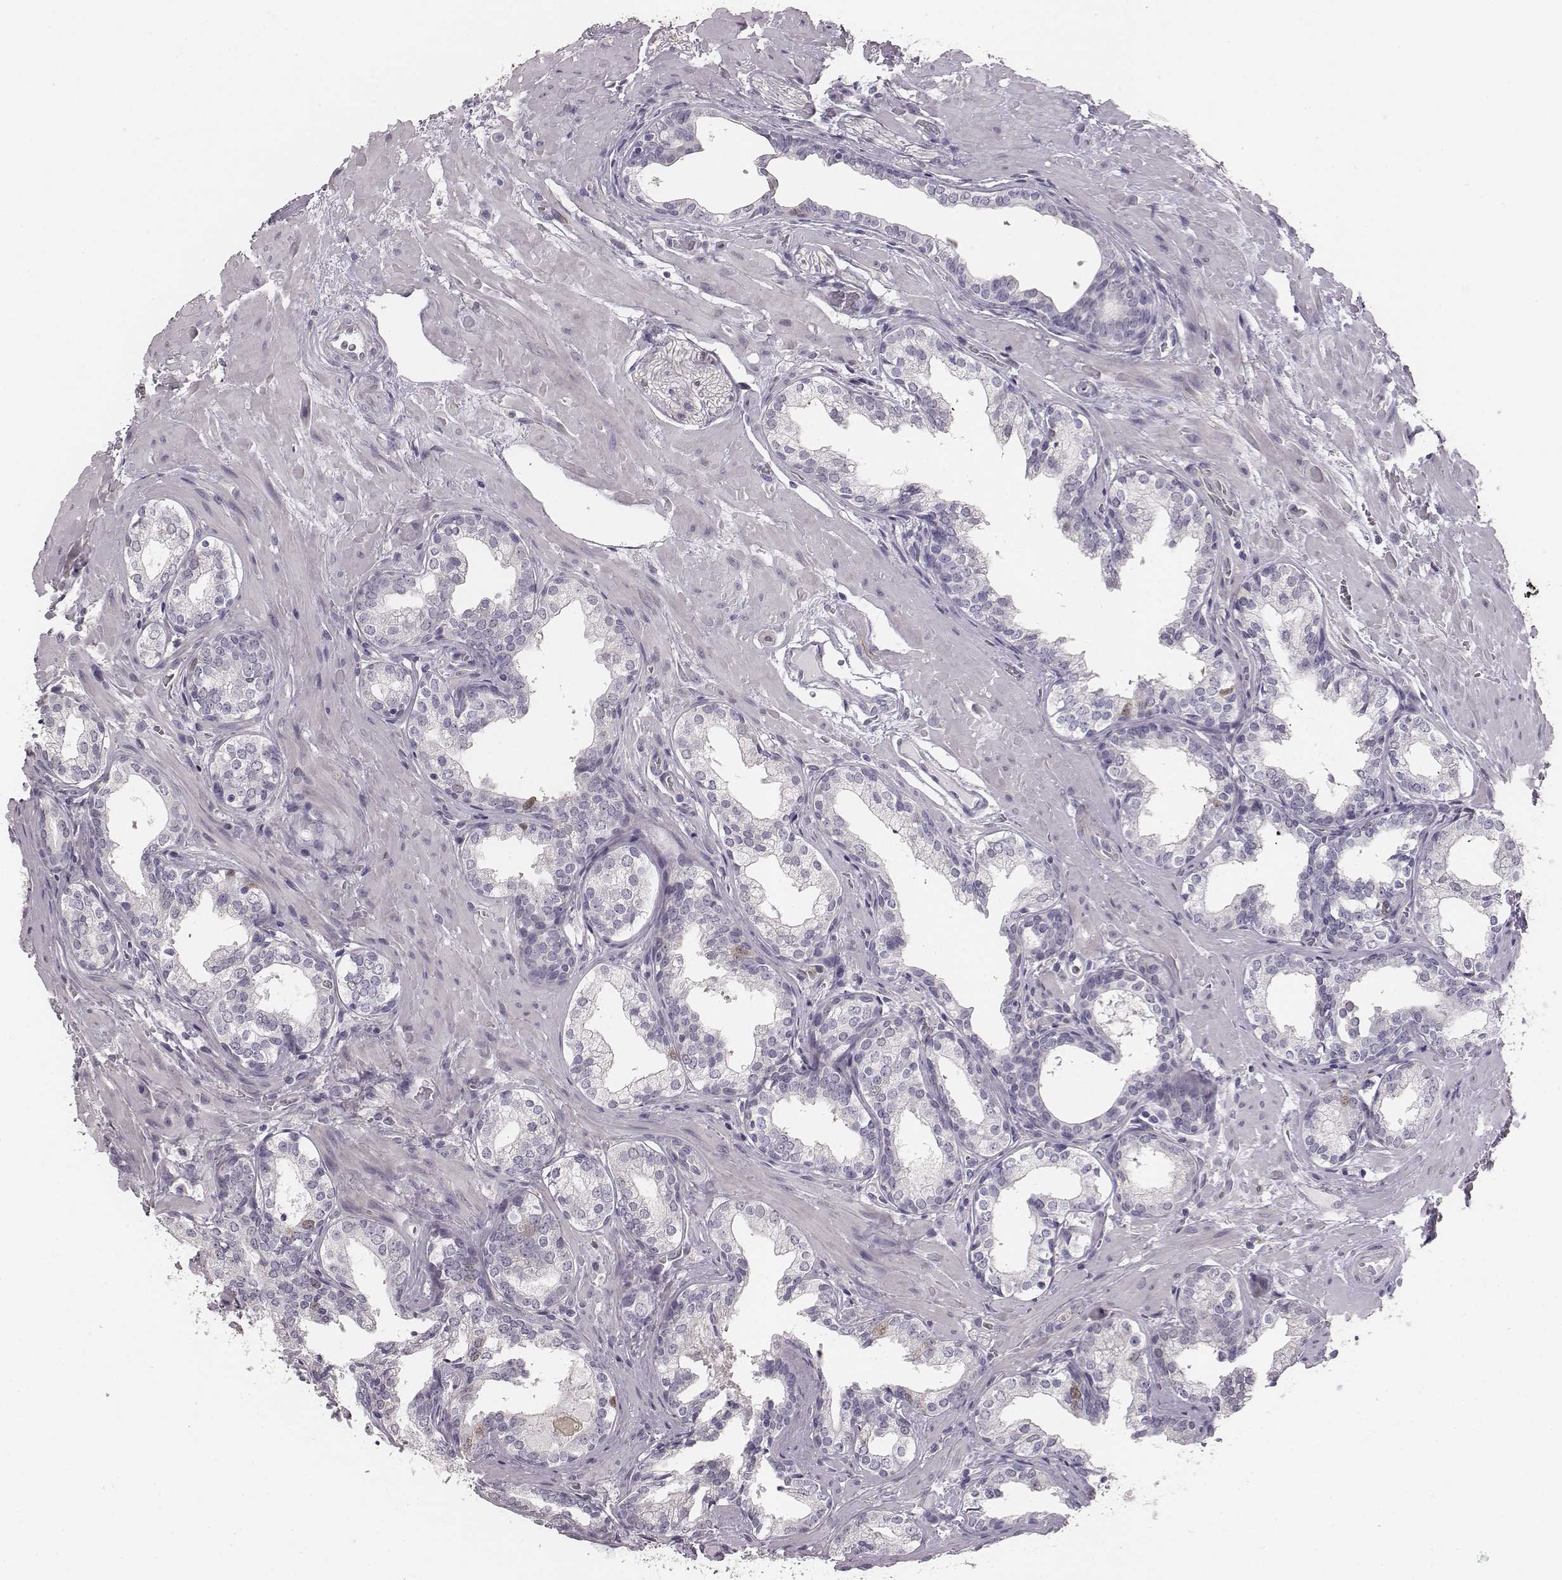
{"staining": {"intensity": "negative", "quantity": "none", "location": "none"}, "tissue": "prostate cancer", "cell_type": "Tumor cells", "image_type": "cancer", "snomed": [{"axis": "morphology", "description": "Adenocarcinoma, NOS"}, {"axis": "topography", "description": "Prostate"}], "caption": "Human prostate adenocarcinoma stained for a protein using immunohistochemistry (IHC) exhibits no expression in tumor cells.", "gene": "PBK", "patient": {"sex": "male", "age": 66}}